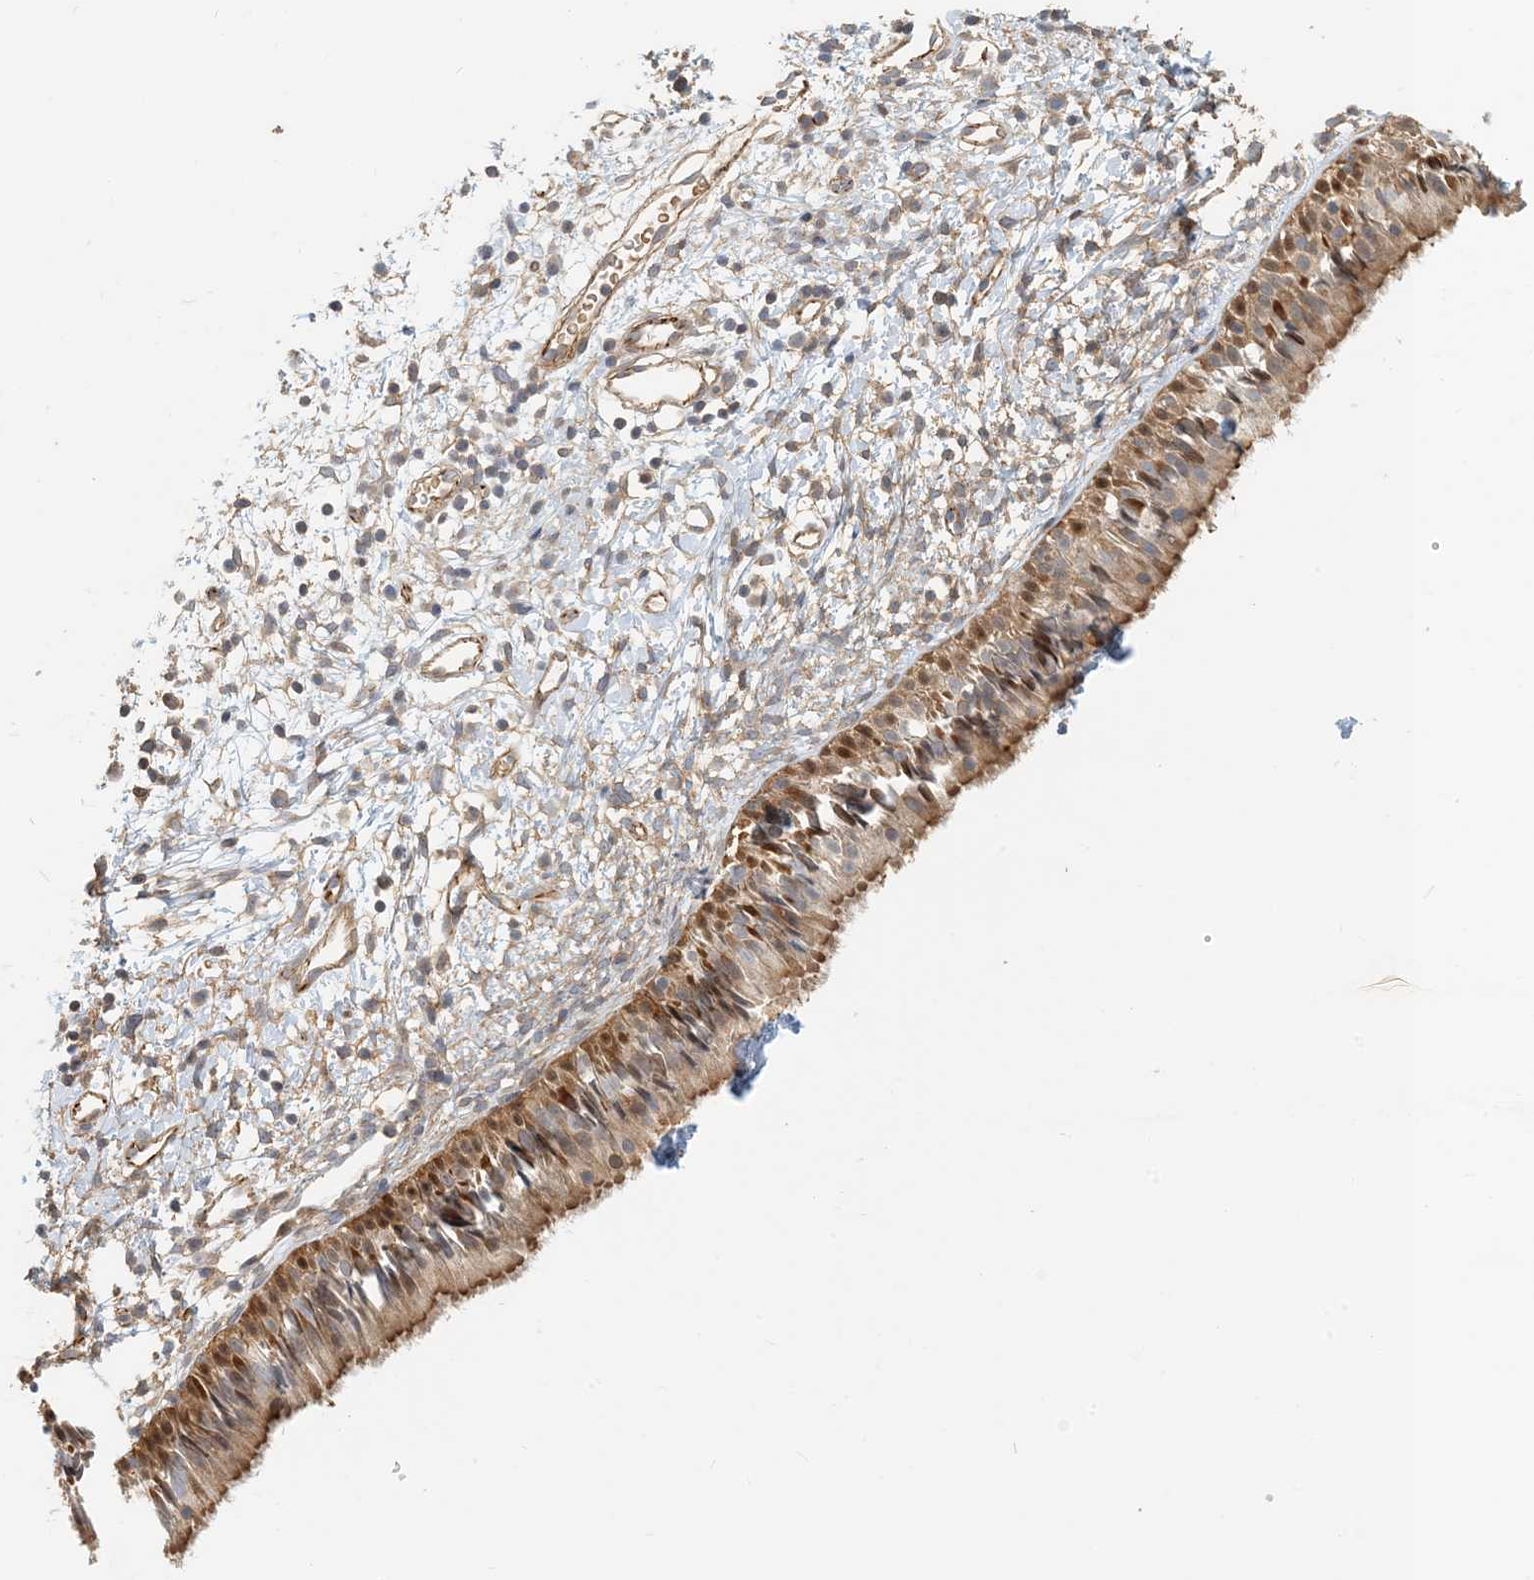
{"staining": {"intensity": "moderate", "quantity": ">75%", "location": "cytoplasmic/membranous,nuclear"}, "tissue": "nasopharynx", "cell_type": "Respiratory epithelial cells", "image_type": "normal", "snomed": [{"axis": "morphology", "description": "Normal tissue, NOS"}, {"axis": "topography", "description": "Nasopharynx"}], "caption": "Immunohistochemical staining of unremarkable nasopharynx shows >75% levels of moderate cytoplasmic/membranous,nuclear protein positivity in about >75% of respiratory epithelial cells. (DAB (3,3'-diaminobenzidine) IHC with brightfield microscopy, high magnification).", "gene": "MAPKBP1", "patient": {"sex": "male", "age": 22}}